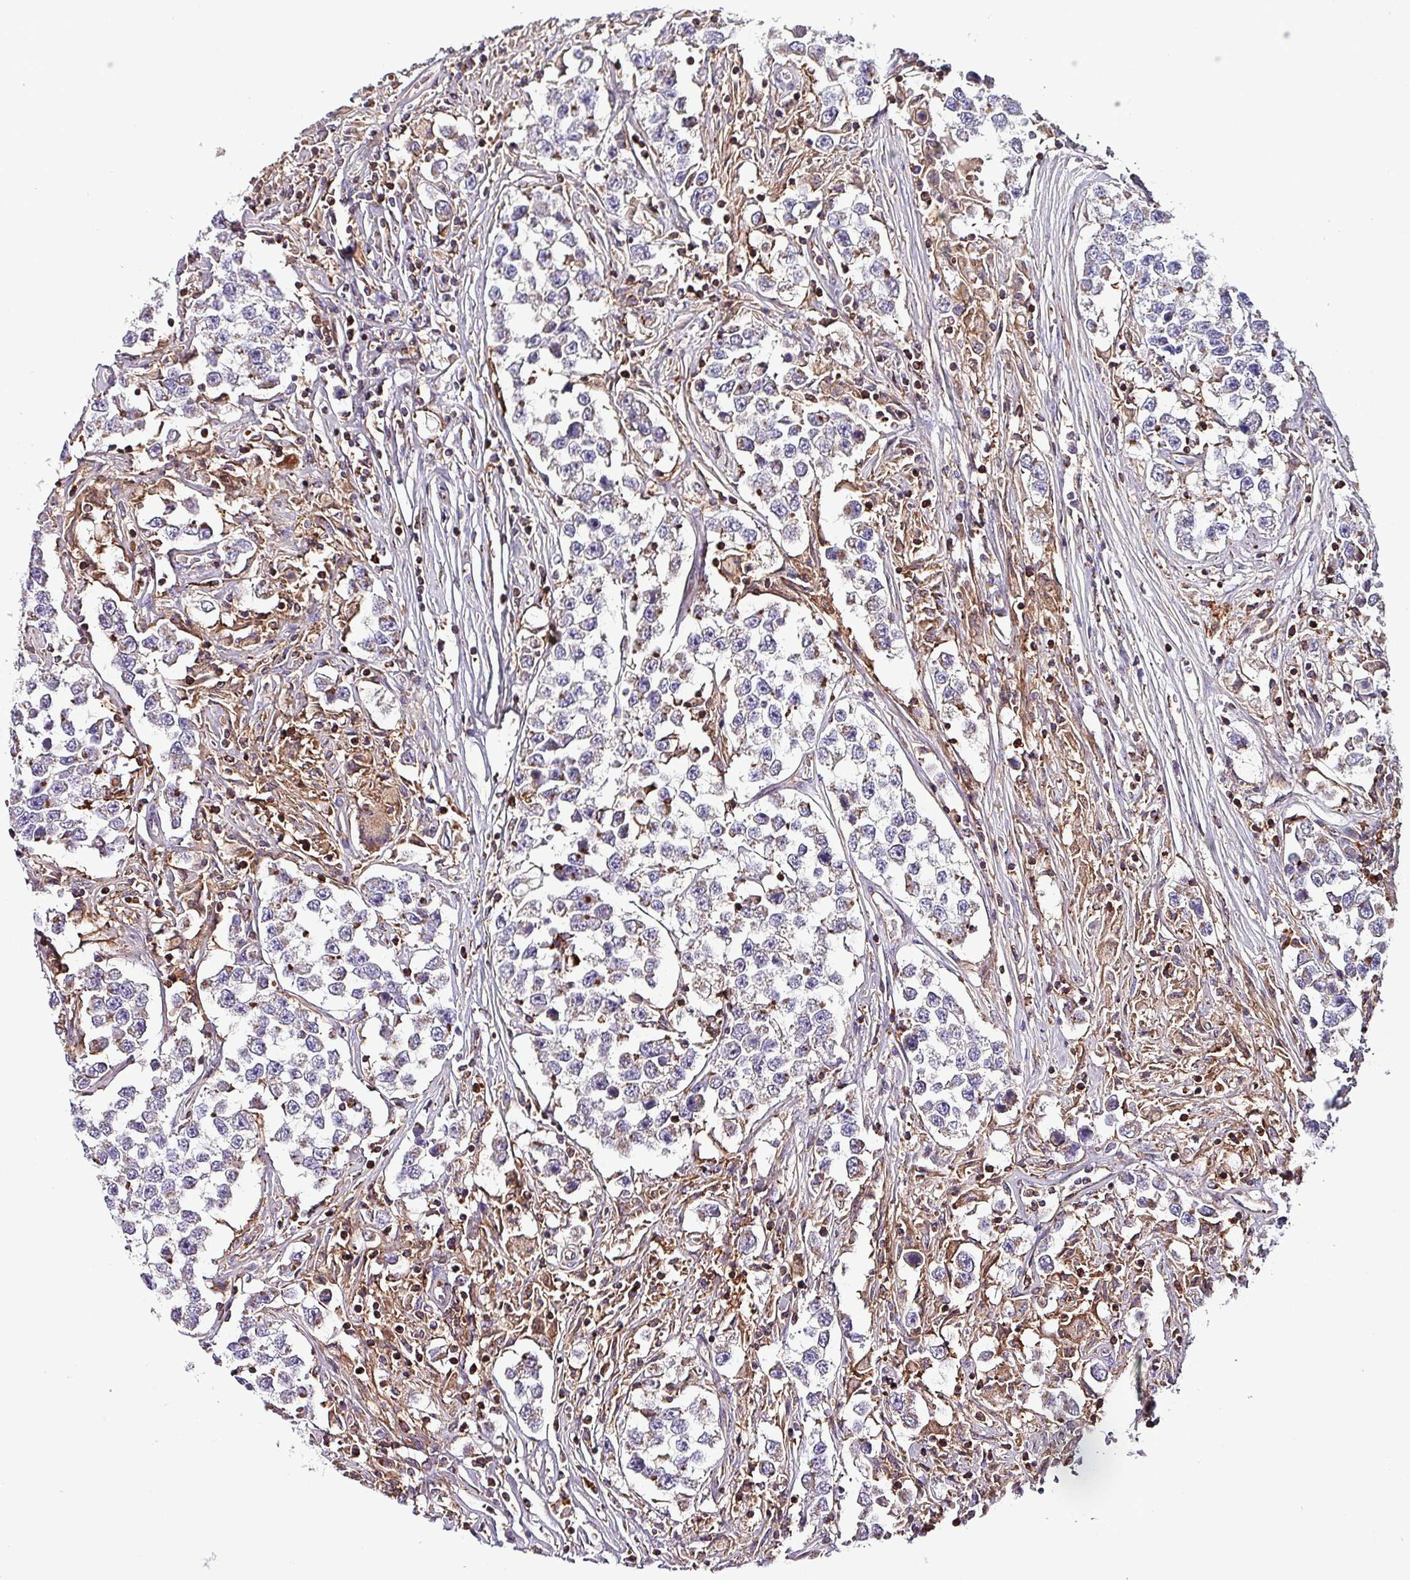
{"staining": {"intensity": "negative", "quantity": "none", "location": "none"}, "tissue": "testis cancer", "cell_type": "Tumor cells", "image_type": "cancer", "snomed": [{"axis": "morphology", "description": "Seminoma, NOS"}, {"axis": "topography", "description": "Testis"}], "caption": "Immunohistochemical staining of human testis cancer reveals no significant staining in tumor cells.", "gene": "VAMP4", "patient": {"sex": "male", "age": 46}}